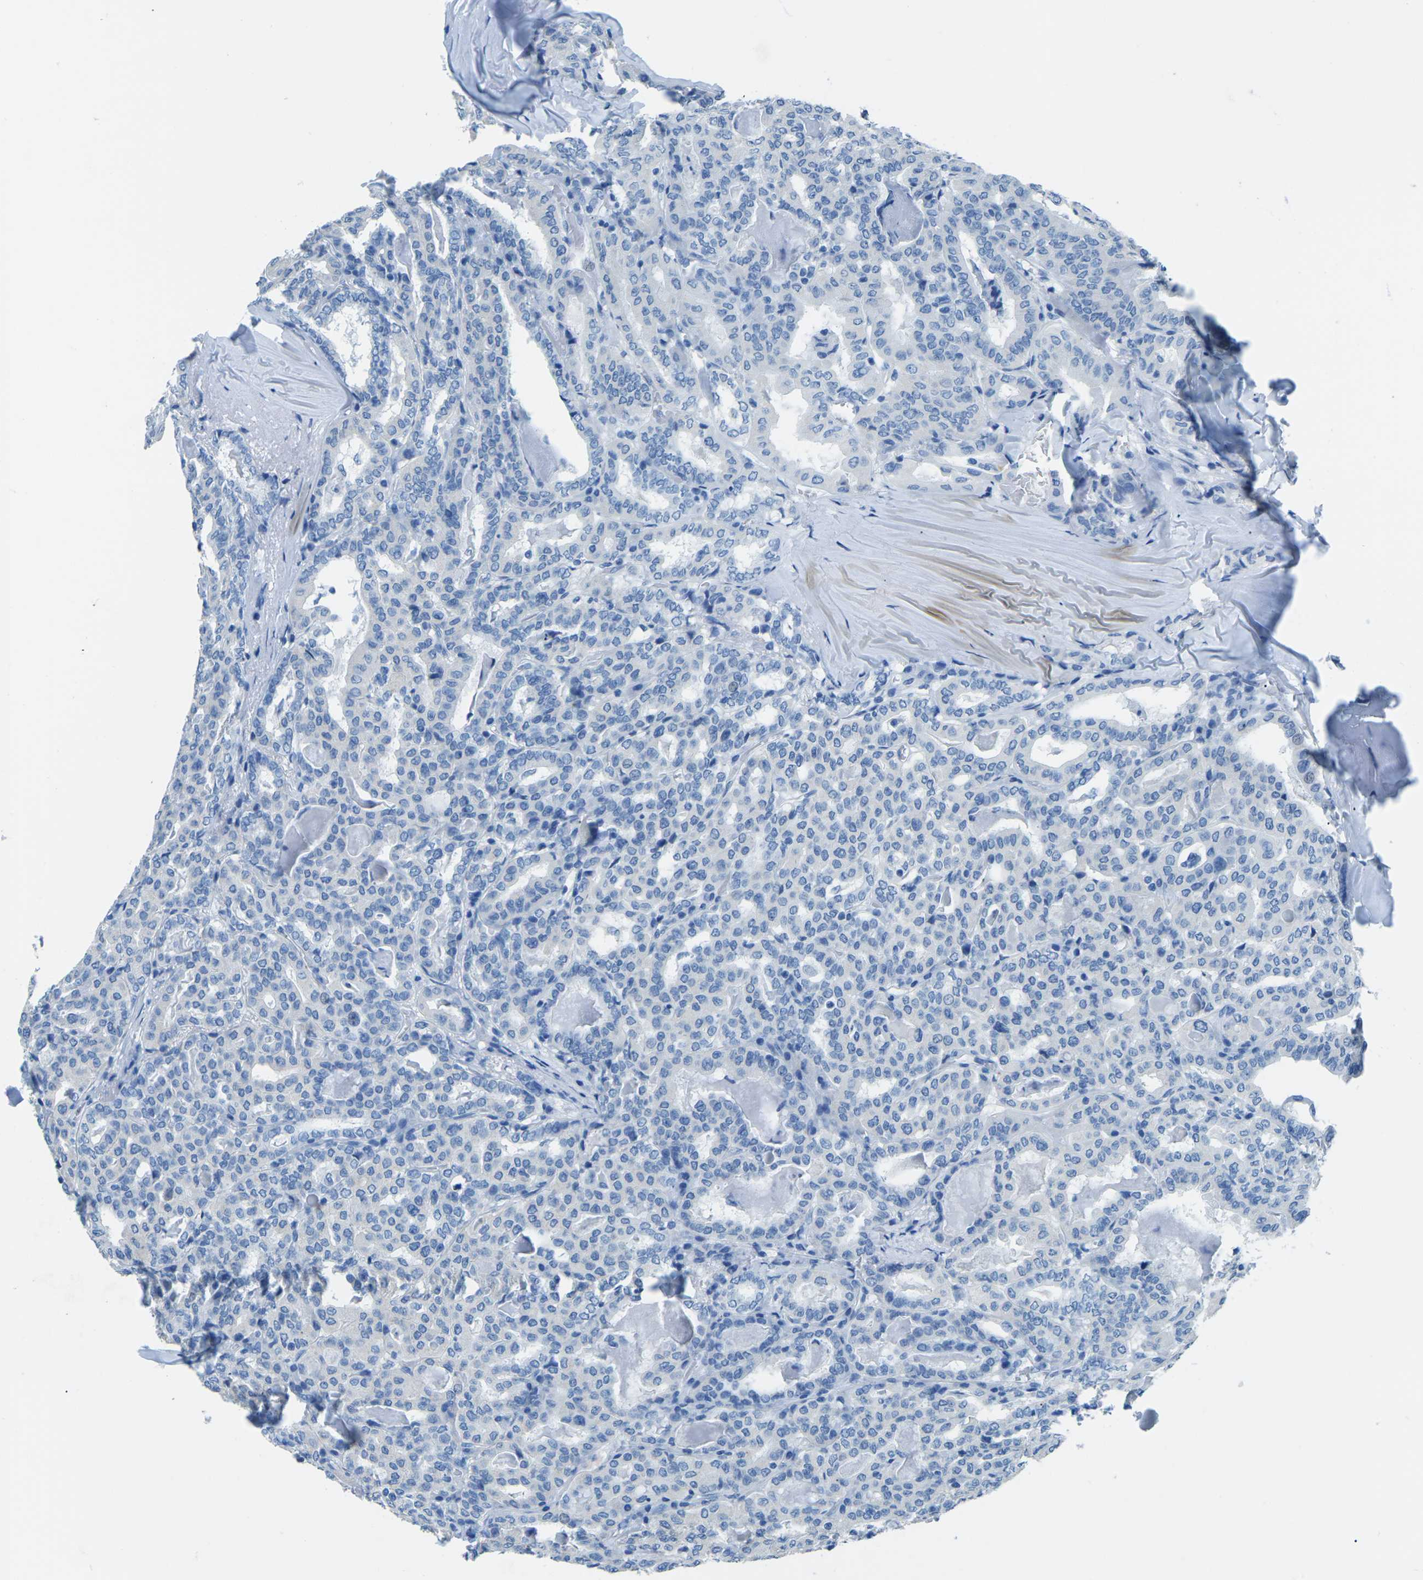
{"staining": {"intensity": "negative", "quantity": "none", "location": "none"}, "tissue": "thyroid cancer", "cell_type": "Tumor cells", "image_type": "cancer", "snomed": [{"axis": "morphology", "description": "Papillary adenocarcinoma, NOS"}, {"axis": "topography", "description": "Thyroid gland"}], "caption": "The photomicrograph shows no staining of tumor cells in thyroid papillary adenocarcinoma.", "gene": "MYH8", "patient": {"sex": "female", "age": 42}}